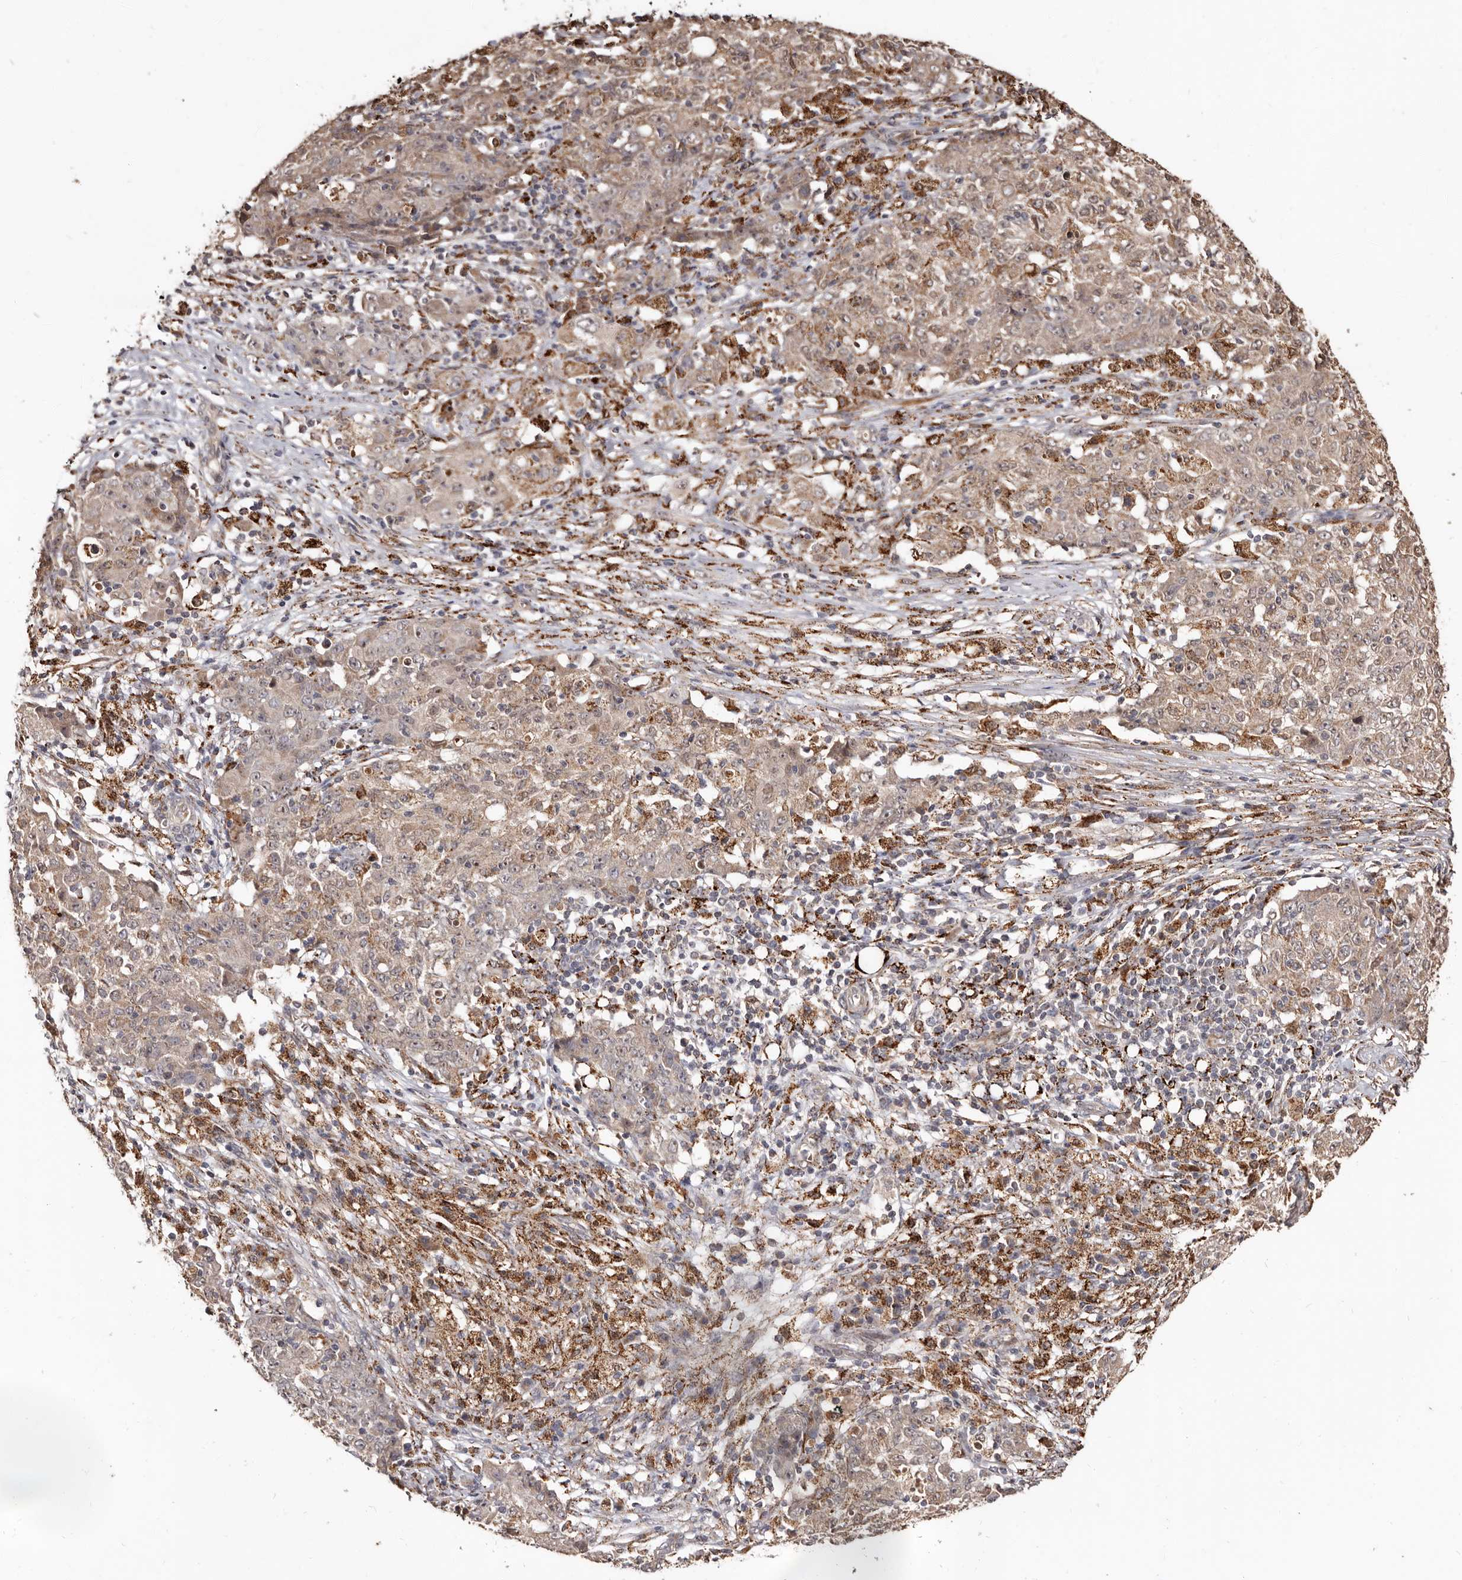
{"staining": {"intensity": "moderate", "quantity": ">75%", "location": "cytoplasmic/membranous"}, "tissue": "ovarian cancer", "cell_type": "Tumor cells", "image_type": "cancer", "snomed": [{"axis": "morphology", "description": "Carcinoma, endometroid"}, {"axis": "topography", "description": "Ovary"}], "caption": "Immunohistochemistry (IHC) histopathology image of human ovarian cancer stained for a protein (brown), which exhibits medium levels of moderate cytoplasmic/membranous positivity in about >75% of tumor cells.", "gene": "AKAP7", "patient": {"sex": "female", "age": 42}}